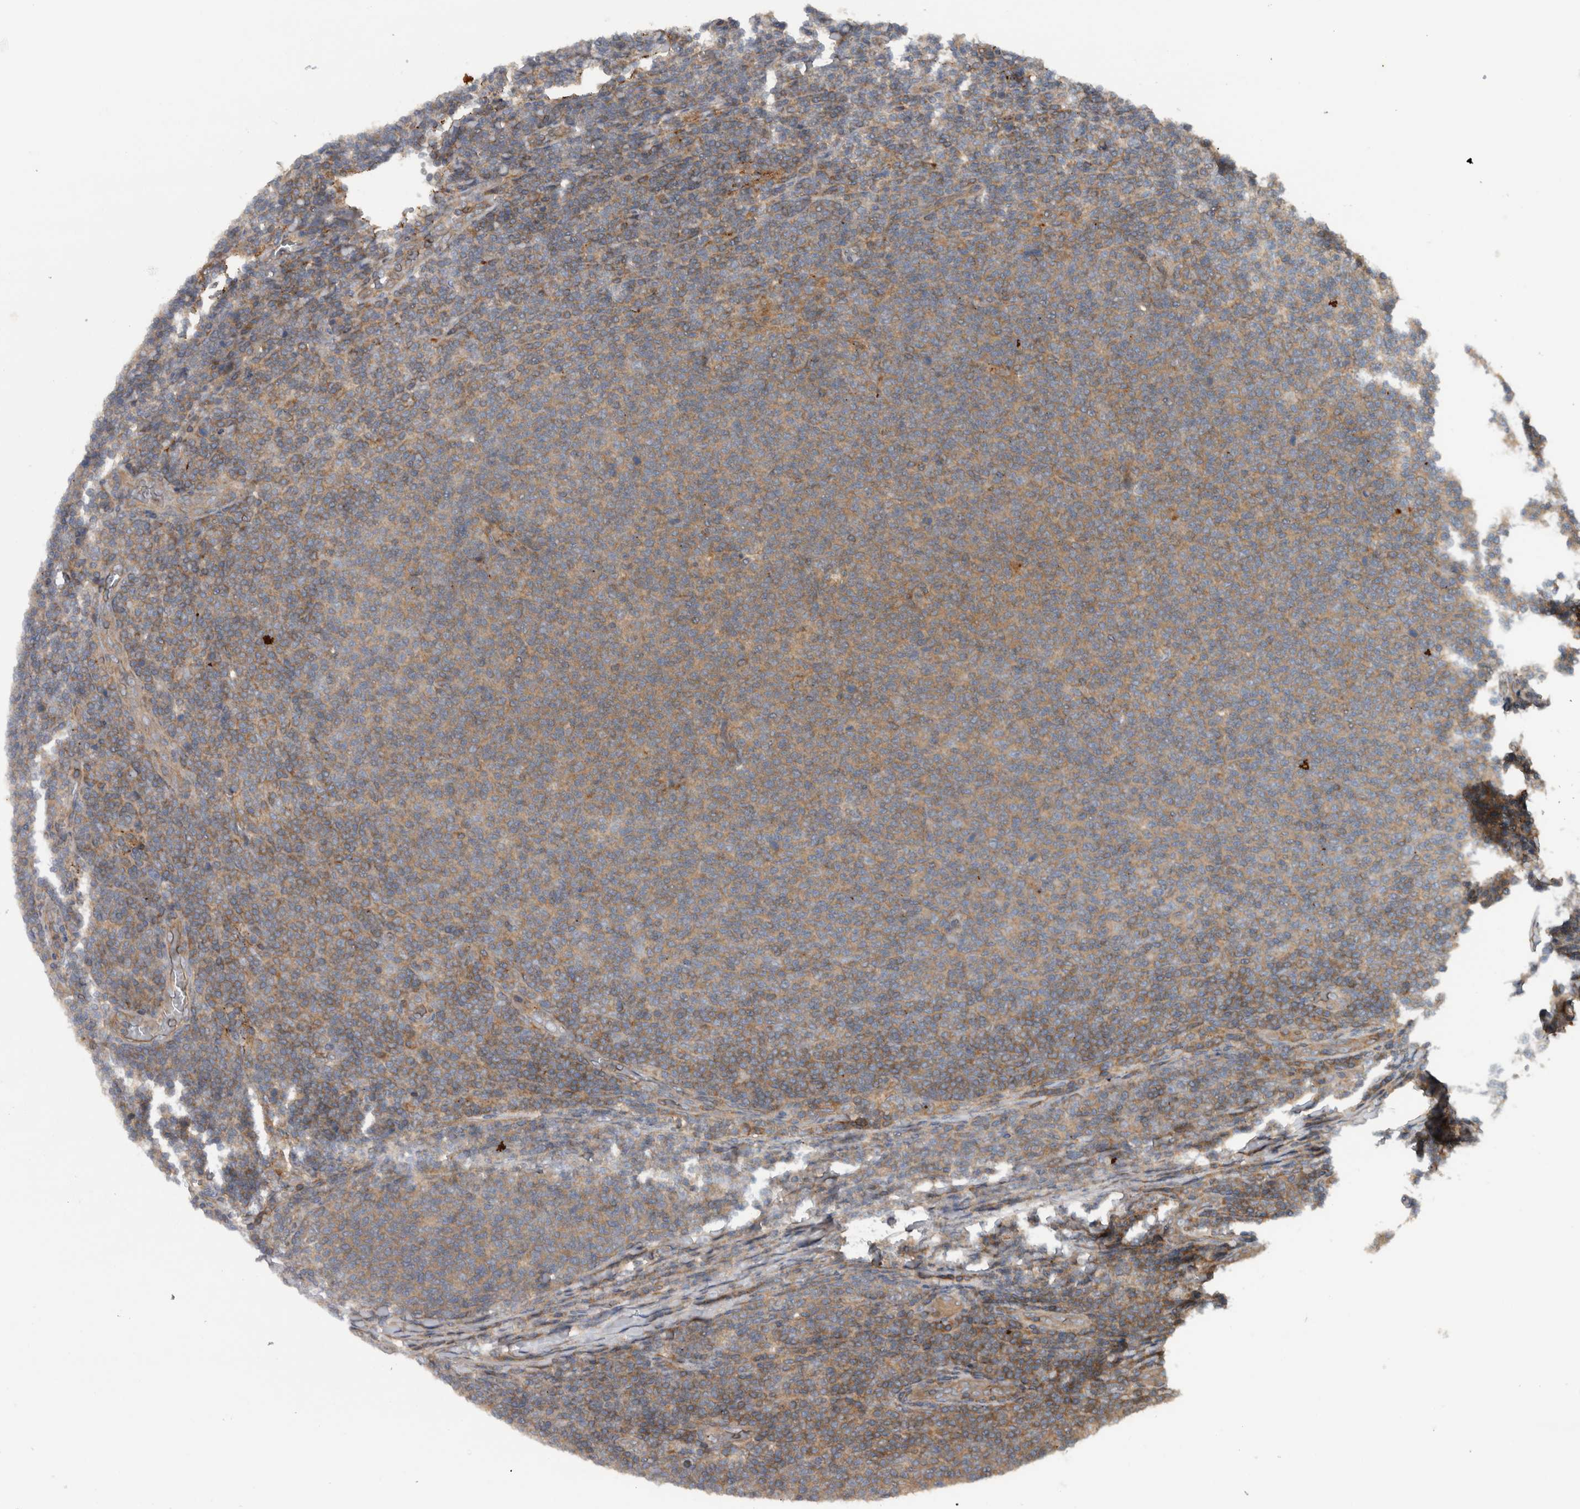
{"staining": {"intensity": "weak", "quantity": ">75%", "location": "cytoplasmic/membranous"}, "tissue": "lymphoma", "cell_type": "Tumor cells", "image_type": "cancer", "snomed": [{"axis": "morphology", "description": "Malignant lymphoma, non-Hodgkin's type, Low grade"}, {"axis": "topography", "description": "Lymph node"}], "caption": "Weak cytoplasmic/membranous protein positivity is seen in approximately >75% of tumor cells in low-grade malignant lymphoma, non-Hodgkin's type.", "gene": "SCARA5", "patient": {"sex": "male", "age": 66}}